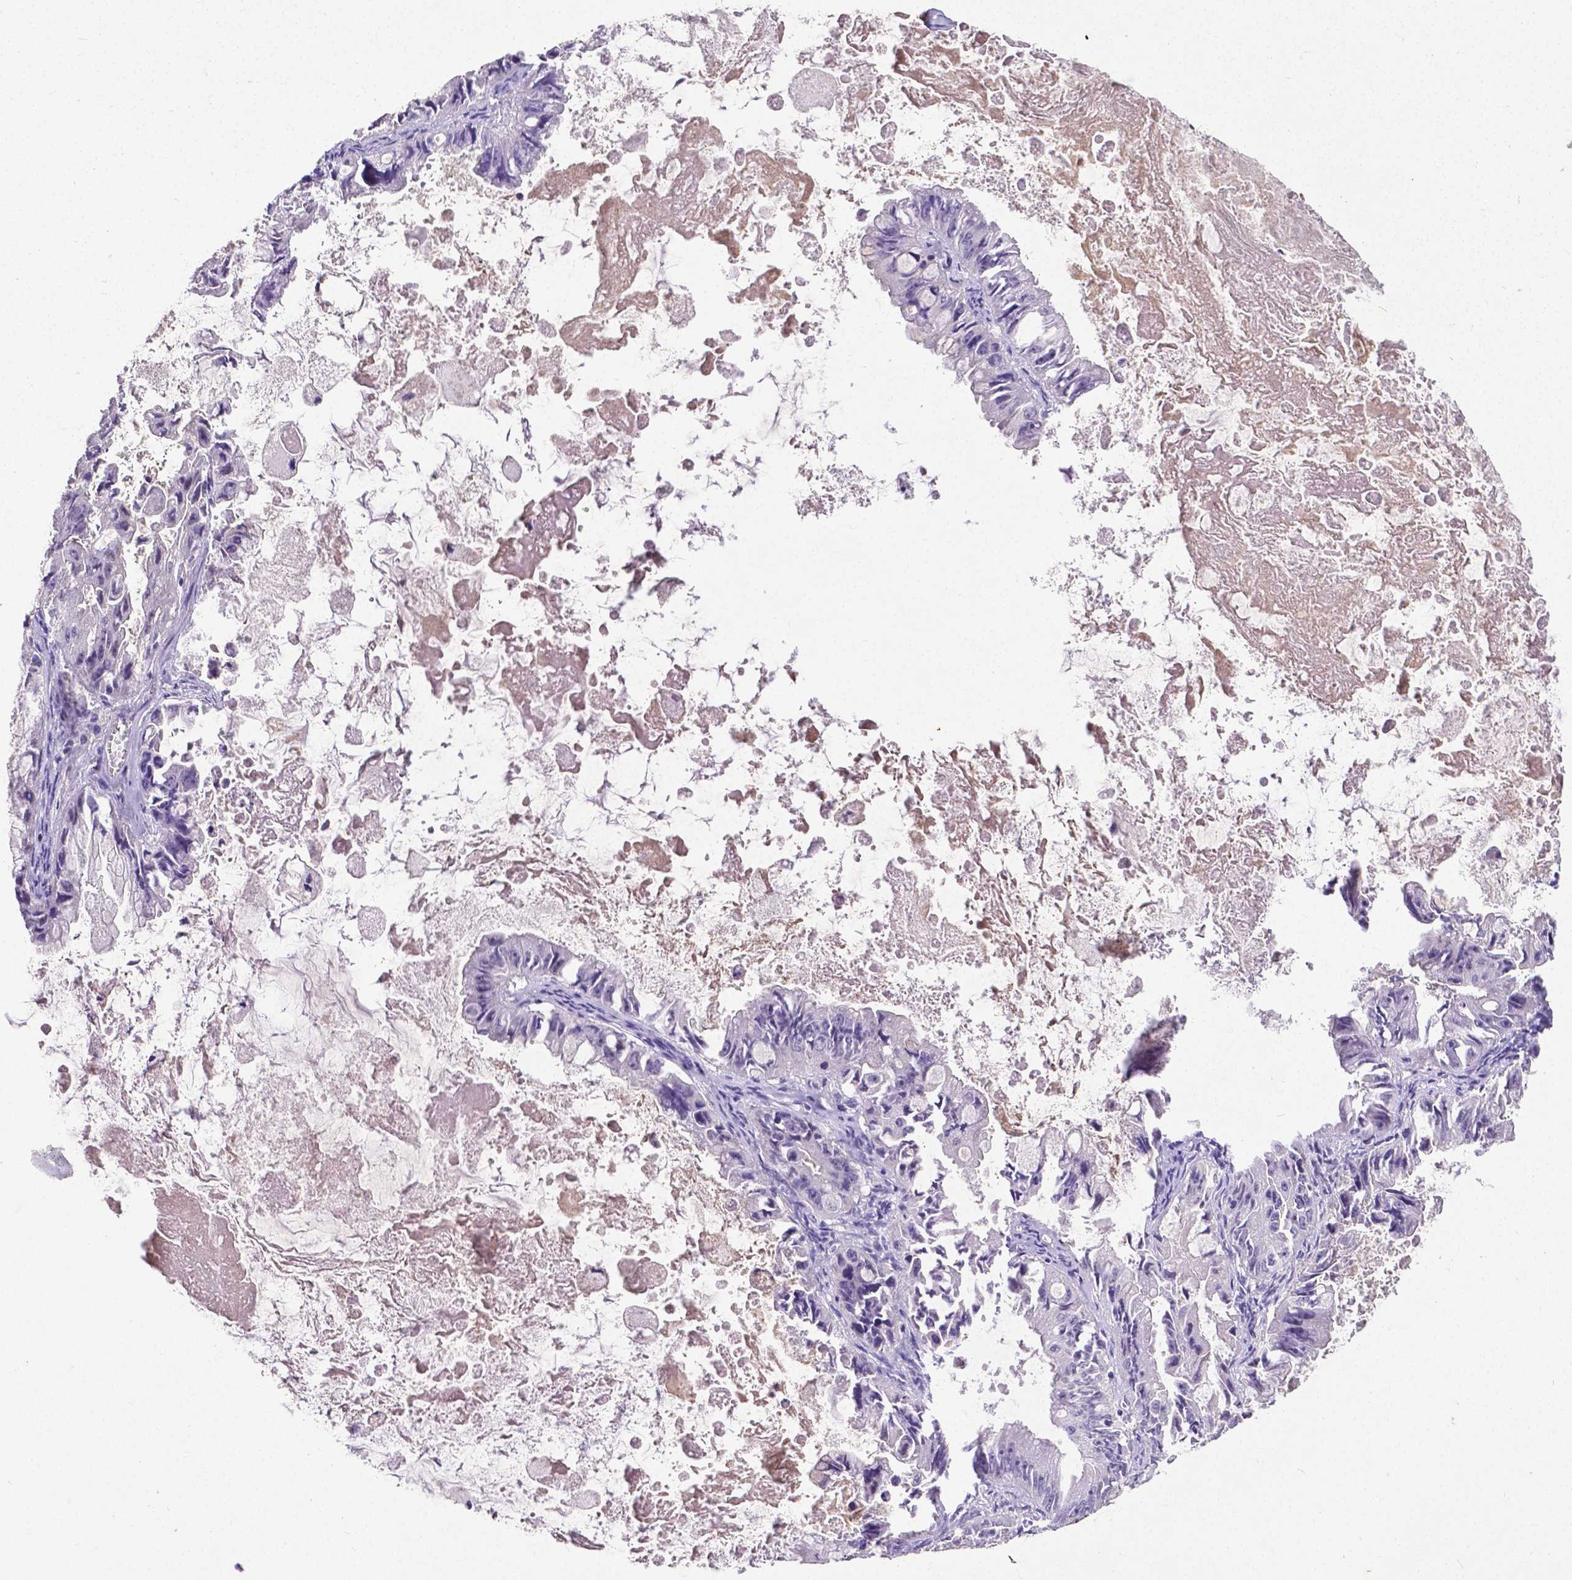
{"staining": {"intensity": "negative", "quantity": "none", "location": "none"}, "tissue": "ovarian cancer", "cell_type": "Tumor cells", "image_type": "cancer", "snomed": [{"axis": "morphology", "description": "Cystadenocarcinoma, mucinous, NOS"}, {"axis": "topography", "description": "Ovary"}], "caption": "Histopathology image shows no significant protein expression in tumor cells of ovarian mucinous cystadenocarcinoma.", "gene": "CD4", "patient": {"sex": "female", "age": 61}}